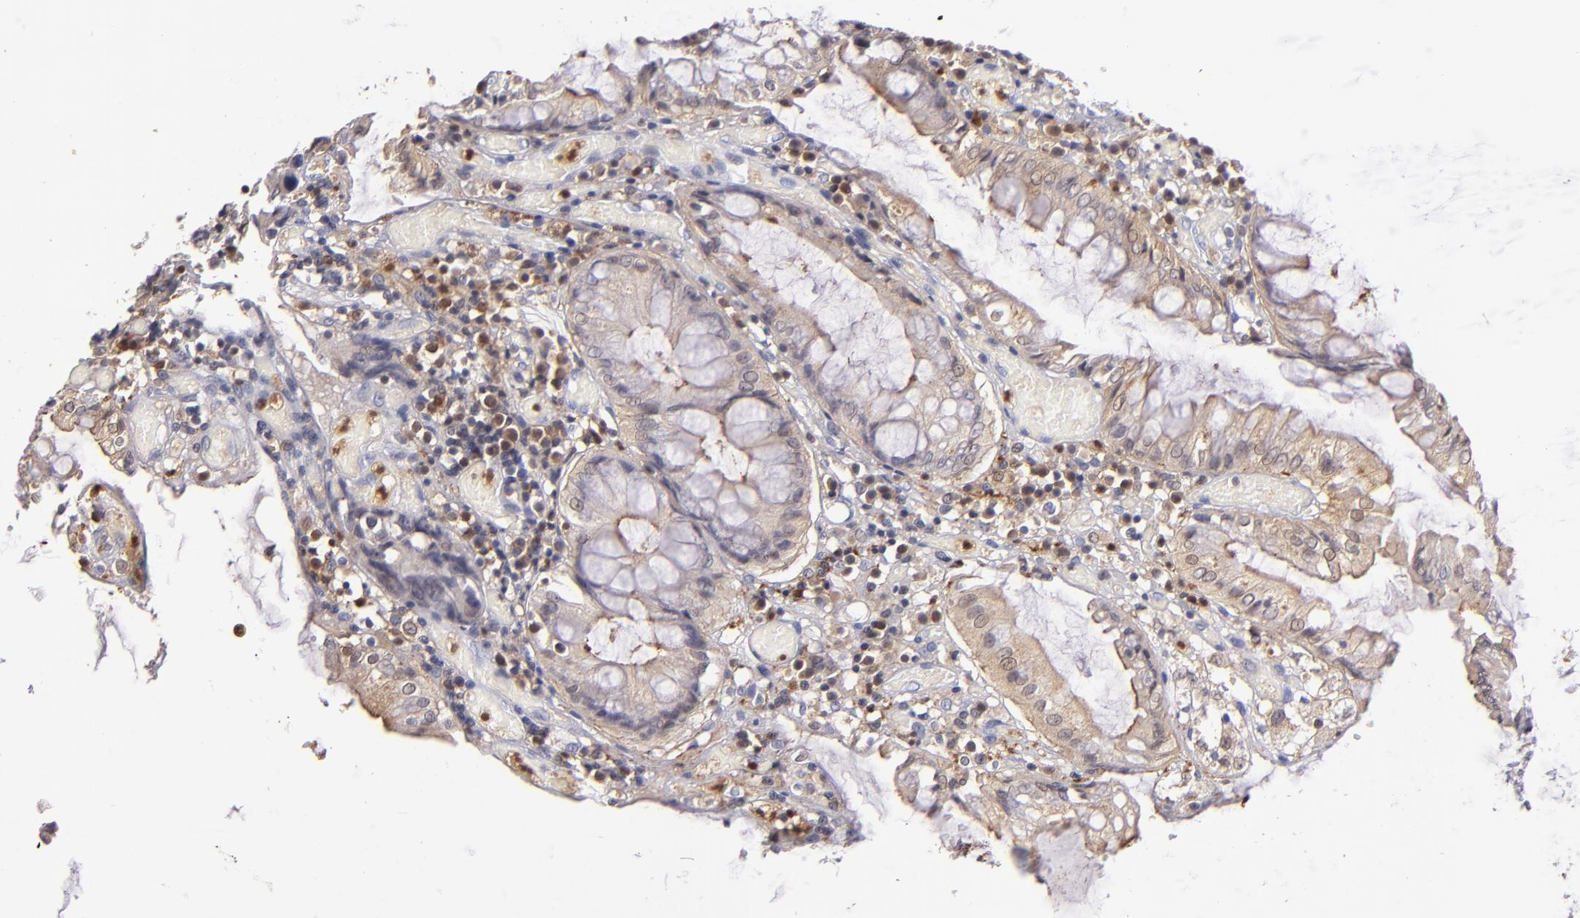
{"staining": {"intensity": "negative", "quantity": "none", "location": "none"}, "tissue": "colorectal cancer", "cell_type": "Tumor cells", "image_type": "cancer", "snomed": [{"axis": "morphology", "description": "Adenocarcinoma, NOS"}, {"axis": "topography", "description": "Rectum"}], "caption": "Immunohistochemistry micrograph of colorectal cancer stained for a protein (brown), which exhibits no staining in tumor cells.", "gene": "PRKCD", "patient": {"sex": "female", "age": 98}}